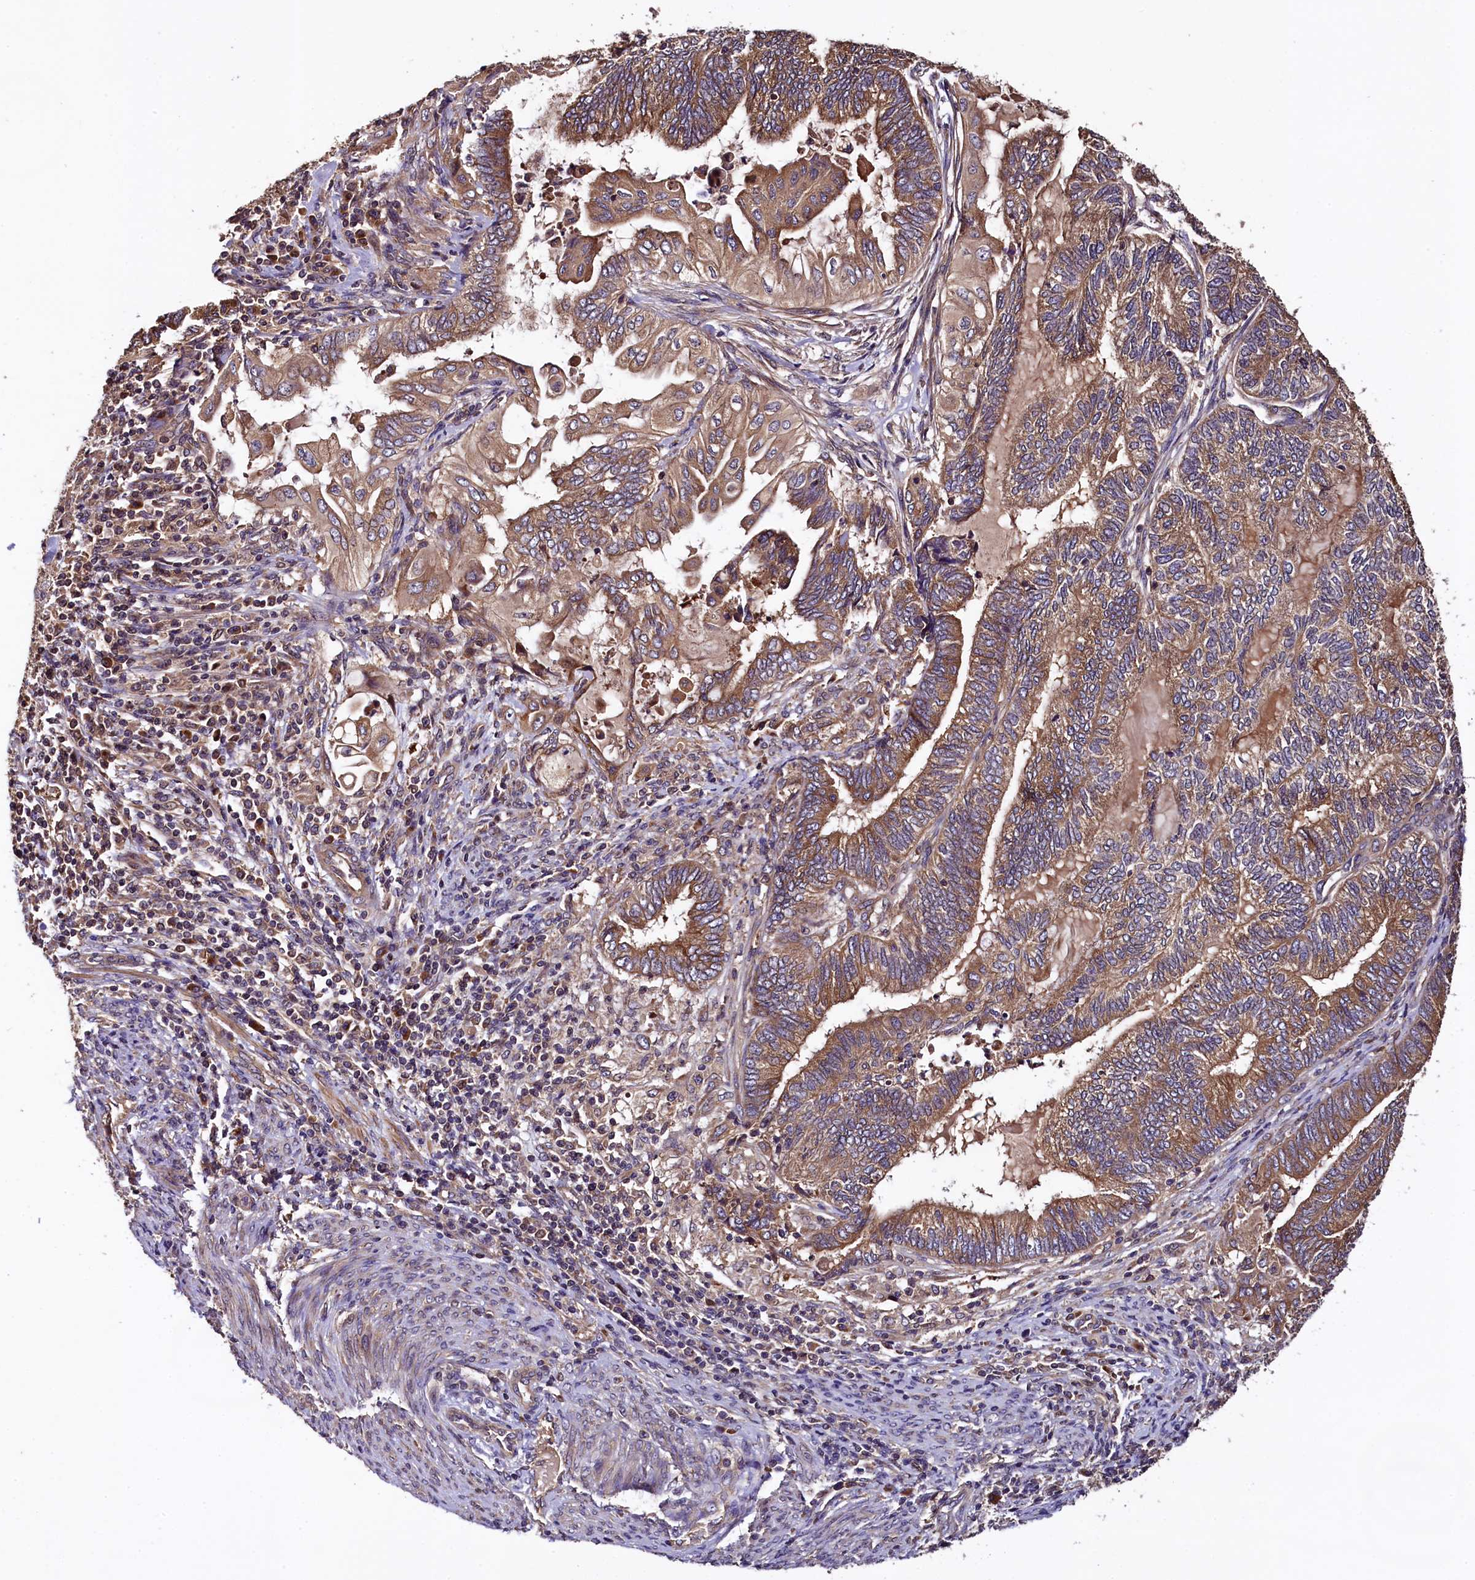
{"staining": {"intensity": "moderate", "quantity": ">75%", "location": "cytoplasmic/membranous"}, "tissue": "endometrial cancer", "cell_type": "Tumor cells", "image_type": "cancer", "snomed": [{"axis": "morphology", "description": "Adenocarcinoma, NOS"}, {"axis": "topography", "description": "Uterus"}, {"axis": "topography", "description": "Endometrium"}], "caption": "An image of human endometrial cancer stained for a protein displays moderate cytoplasmic/membranous brown staining in tumor cells.", "gene": "KLC2", "patient": {"sex": "female", "age": 70}}